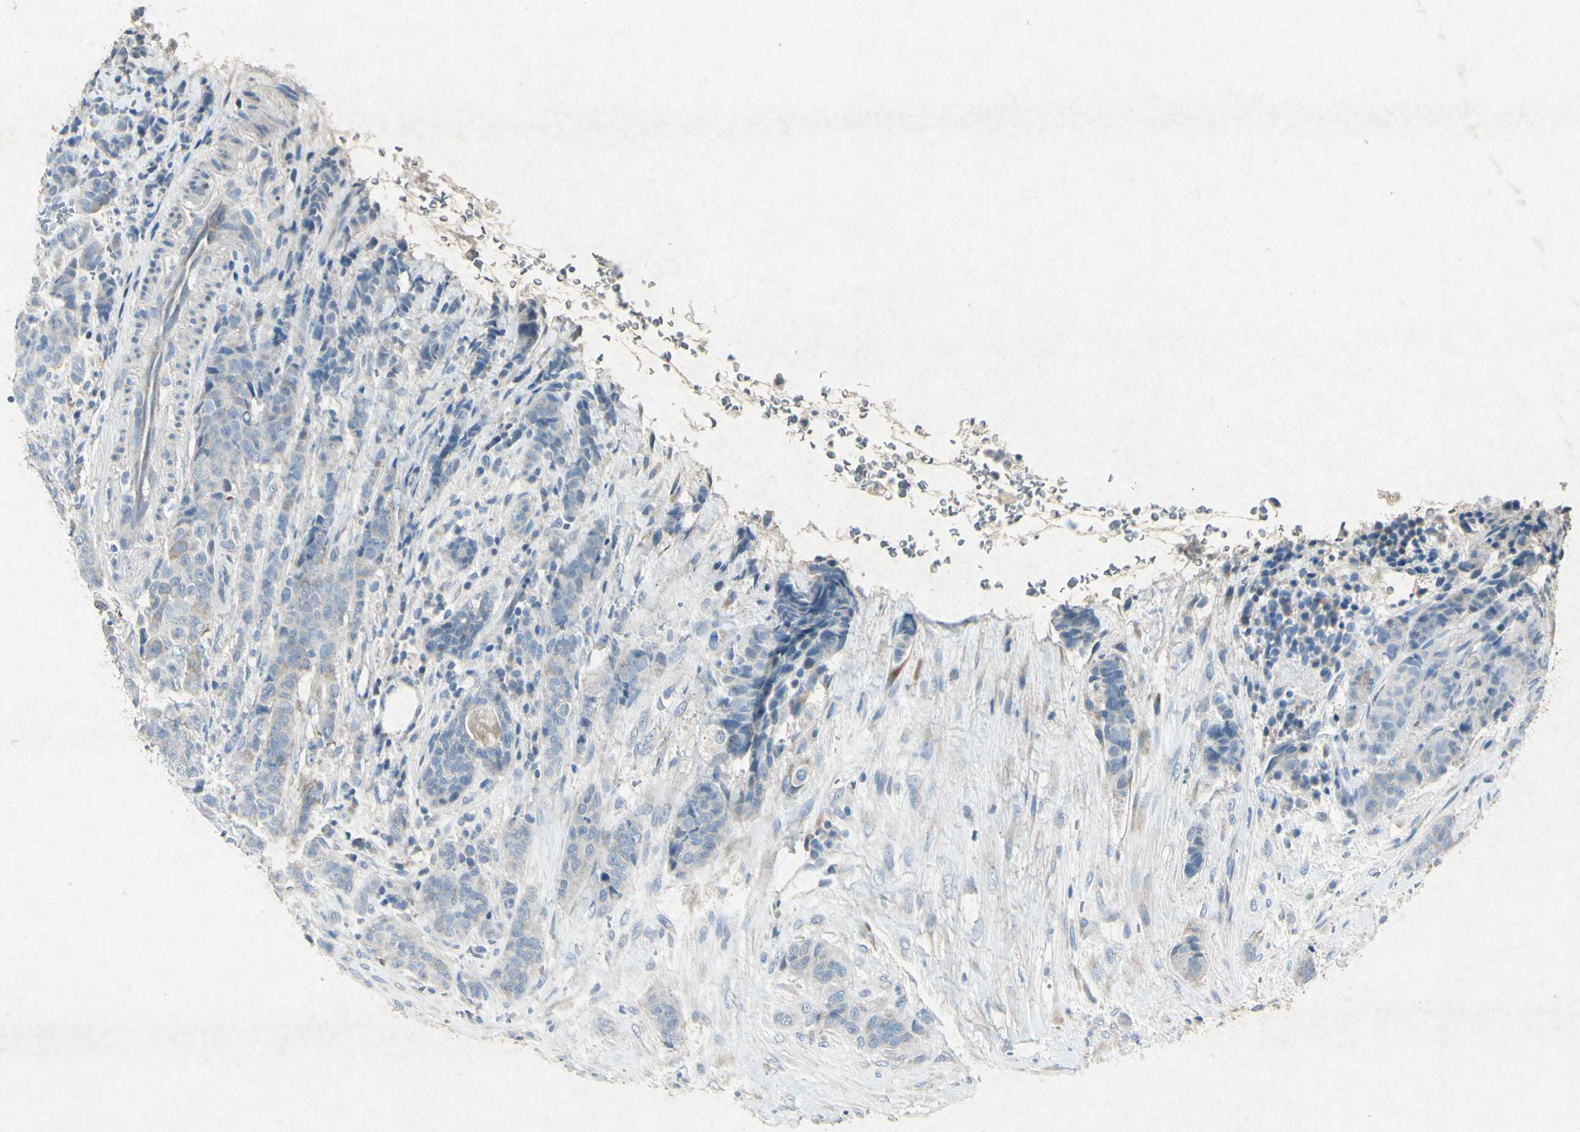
{"staining": {"intensity": "weak", "quantity": "<25%", "location": "cytoplasmic/membranous"}, "tissue": "breast cancer", "cell_type": "Tumor cells", "image_type": "cancer", "snomed": [{"axis": "morphology", "description": "Duct carcinoma"}, {"axis": "topography", "description": "Breast"}], "caption": "Immunohistochemistry of breast cancer exhibits no positivity in tumor cells.", "gene": "SNAP91", "patient": {"sex": "female", "age": 40}}